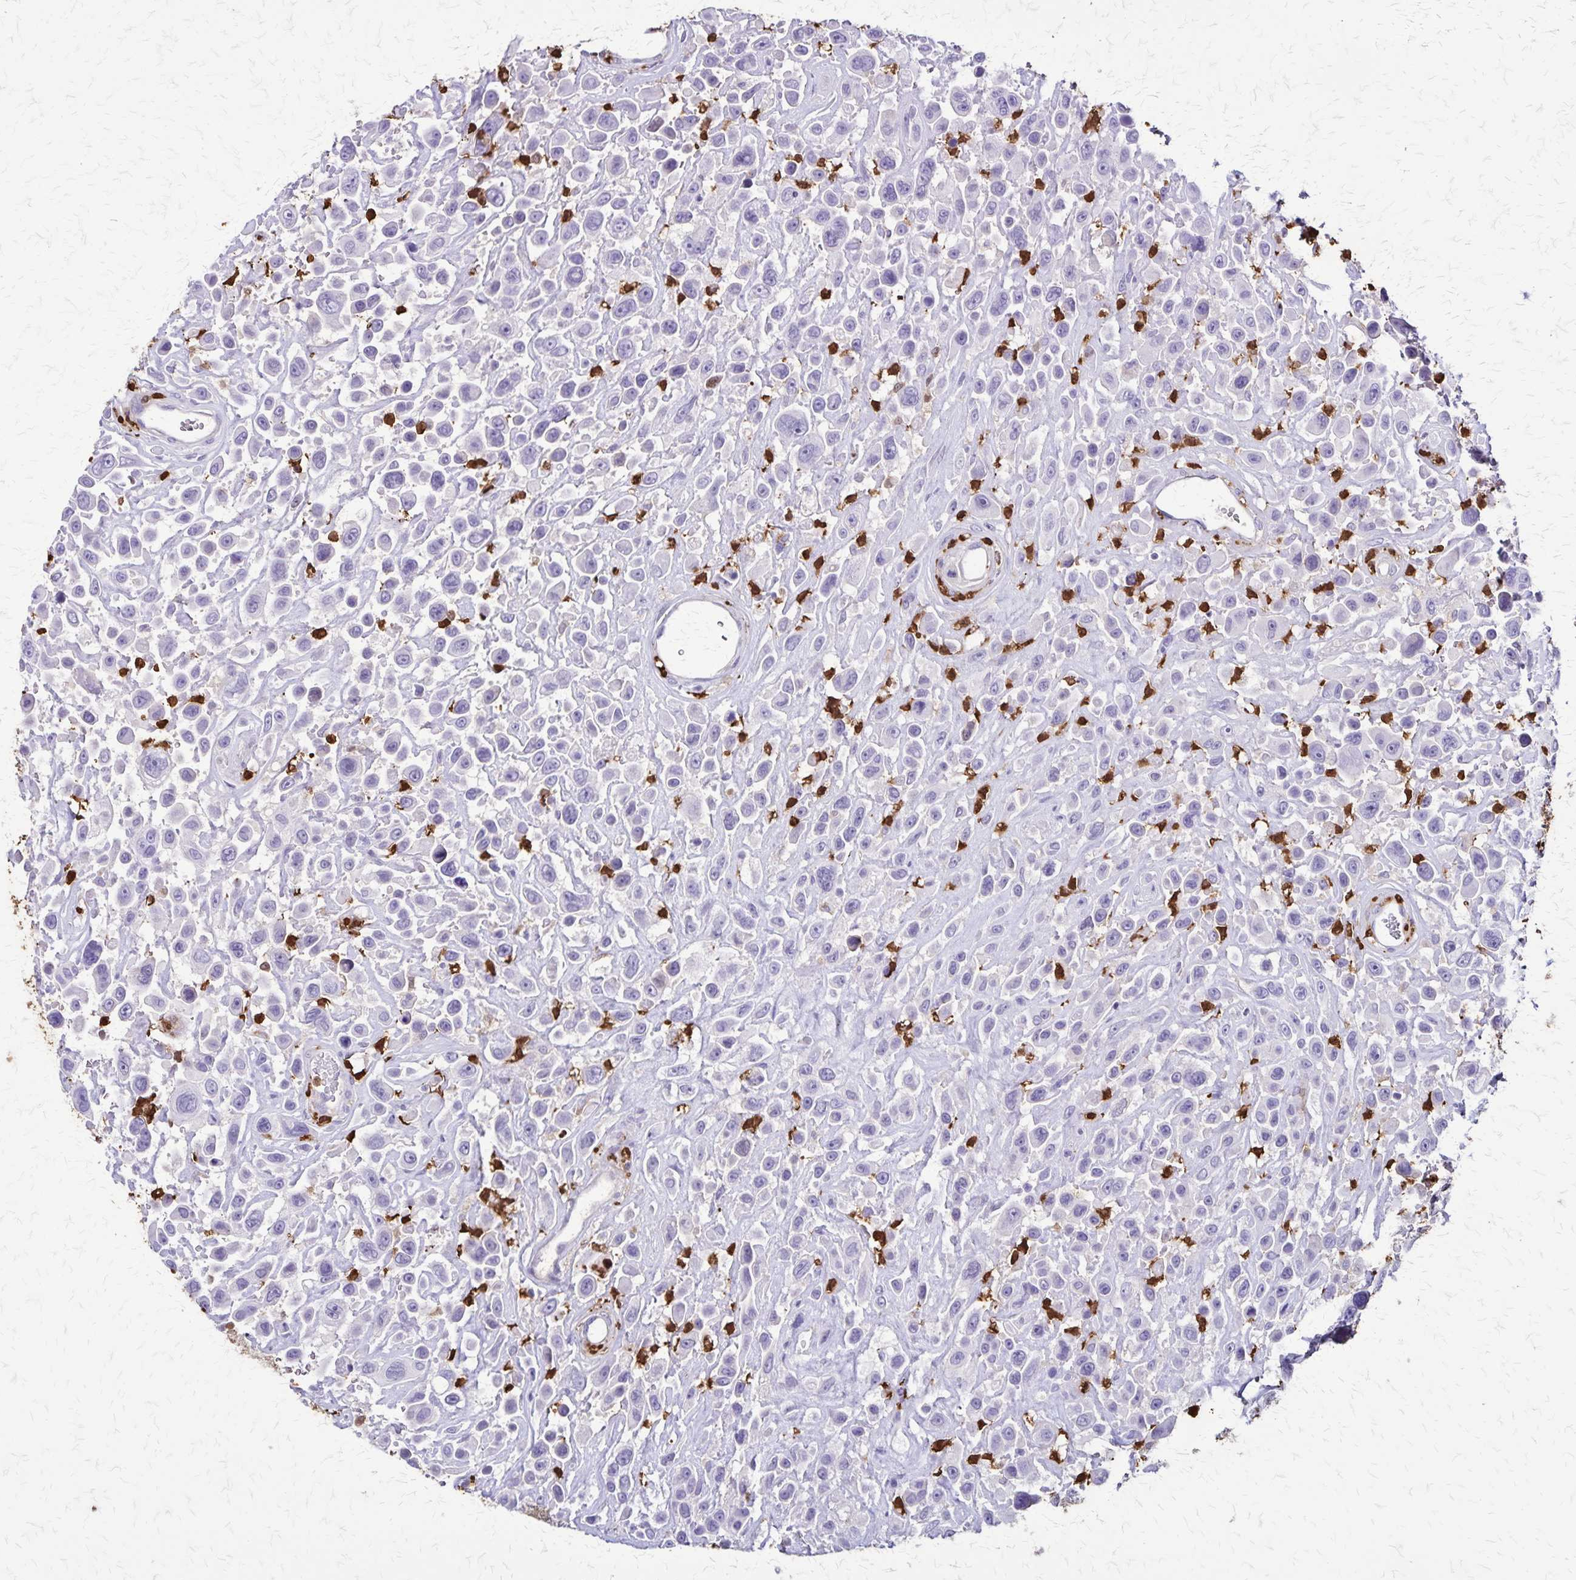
{"staining": {"intensity": "negative", "quantity": "none", "location": "none"}, "tissue": "urothelial cancer", "cell_type": "Tumor cells", "image_type": "cancer", "snomed": [{"axis": "morphology", "description": "Urothelial carcinoma, High grade"}, {"axis": "topography", "description": "Urinary bladder"}], "caption": "Tumor cells are negative for protein expression in human high-grade urothelial carcinoma.", "gene": "ULBP3", "patient": {"sex": "male", "age": 53}}